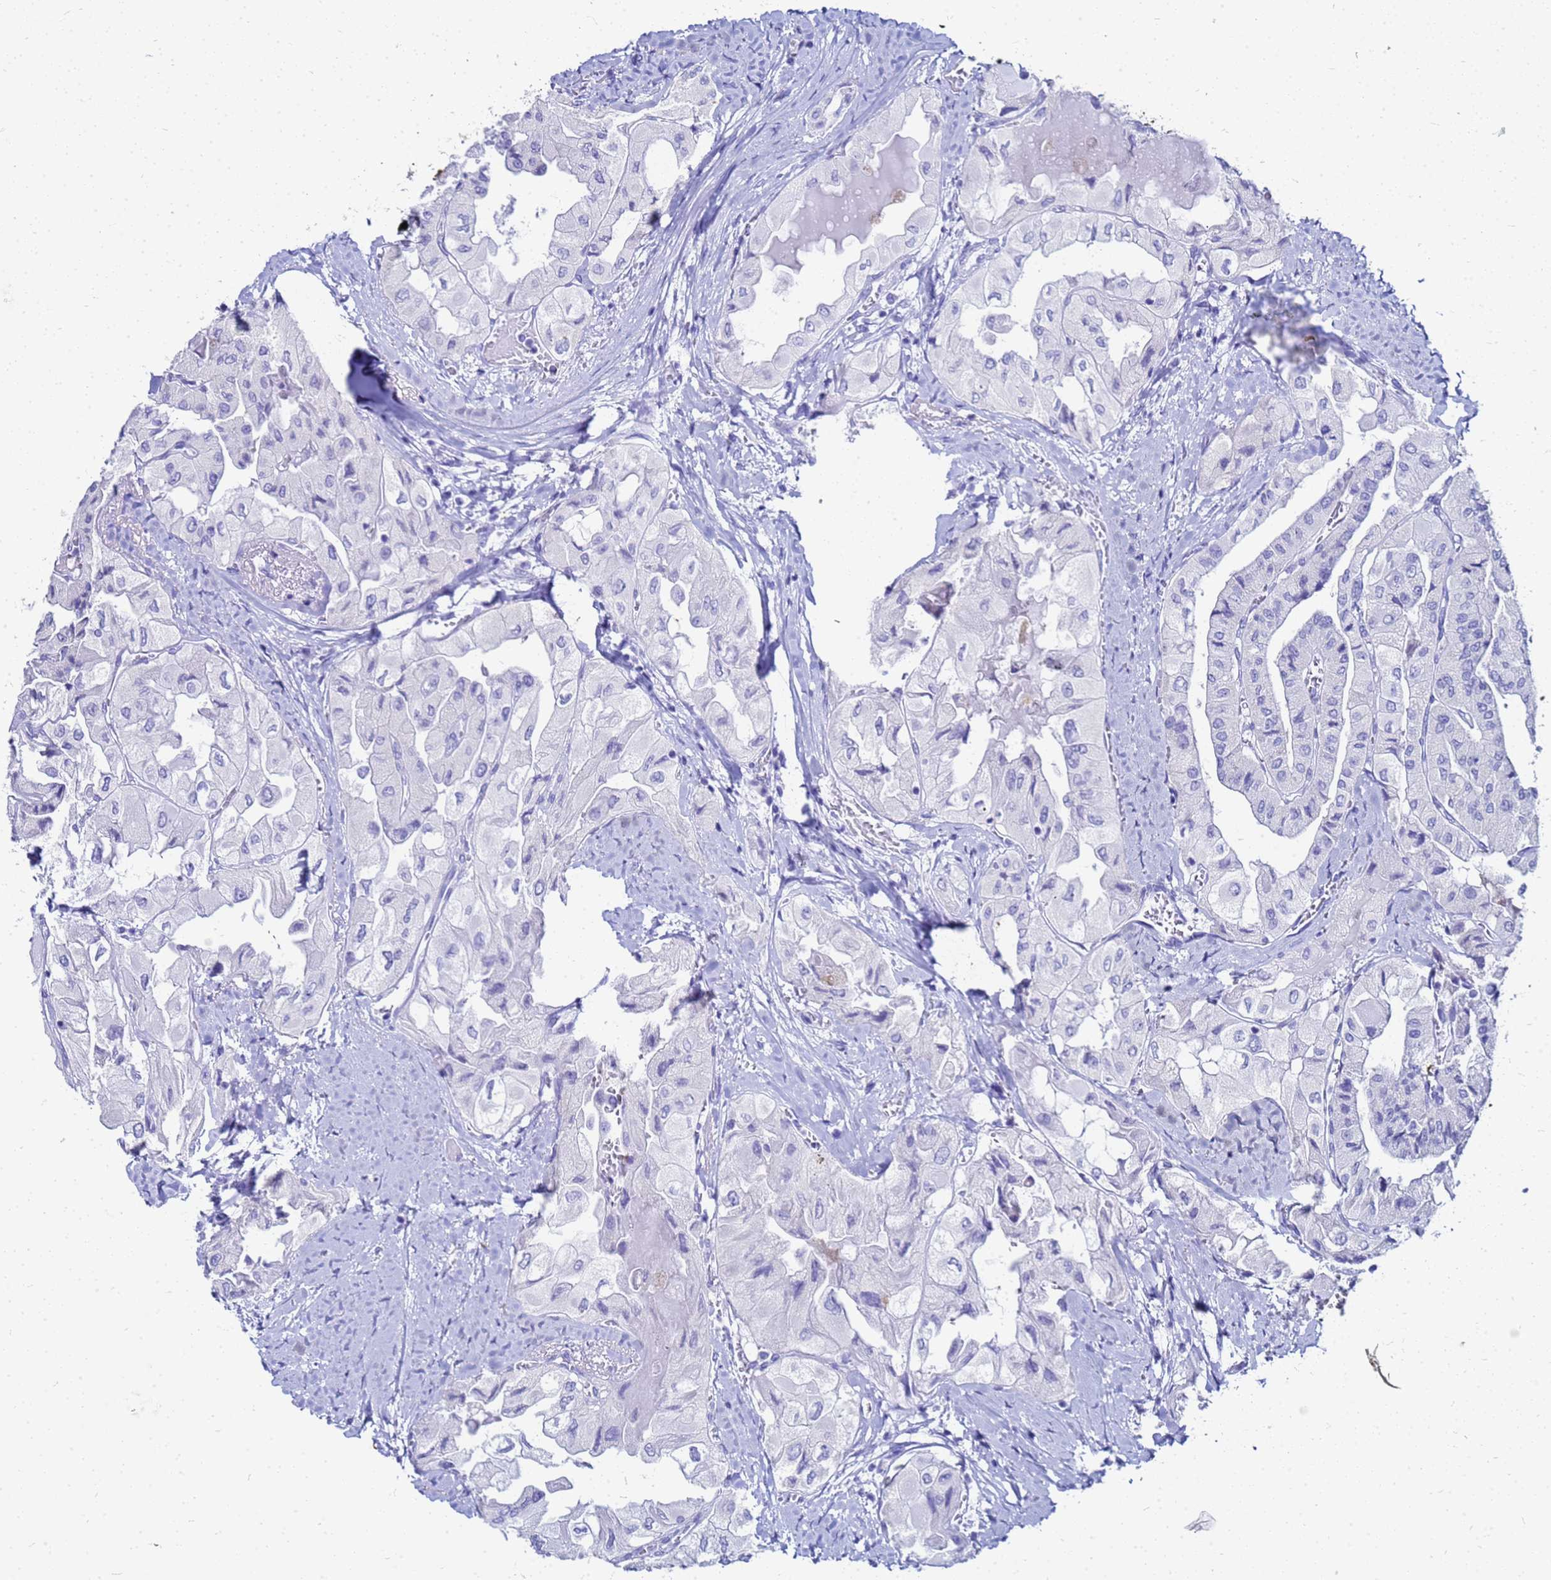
{"staining": {"intensity": "negative", "quantity": "none", "location": "none"}, "tissue": "thyroid cancer", "cell_type": "Tumor cells", "image_type": "cancer", "snomed": [{"axis": "morphology", "description": "Normal tissue, NOS"}, {"axis": "morphology", "description": "Papillary adenocarcinoma, NOS"}, {"axis": "topography", "description": "Thyroid gland"}], "caption": "The histopathology image demonstrates no staining of tumor cells in thyroid cancer.", "gene": "CKB", "patient": {"sex": "female", "age": 59}}